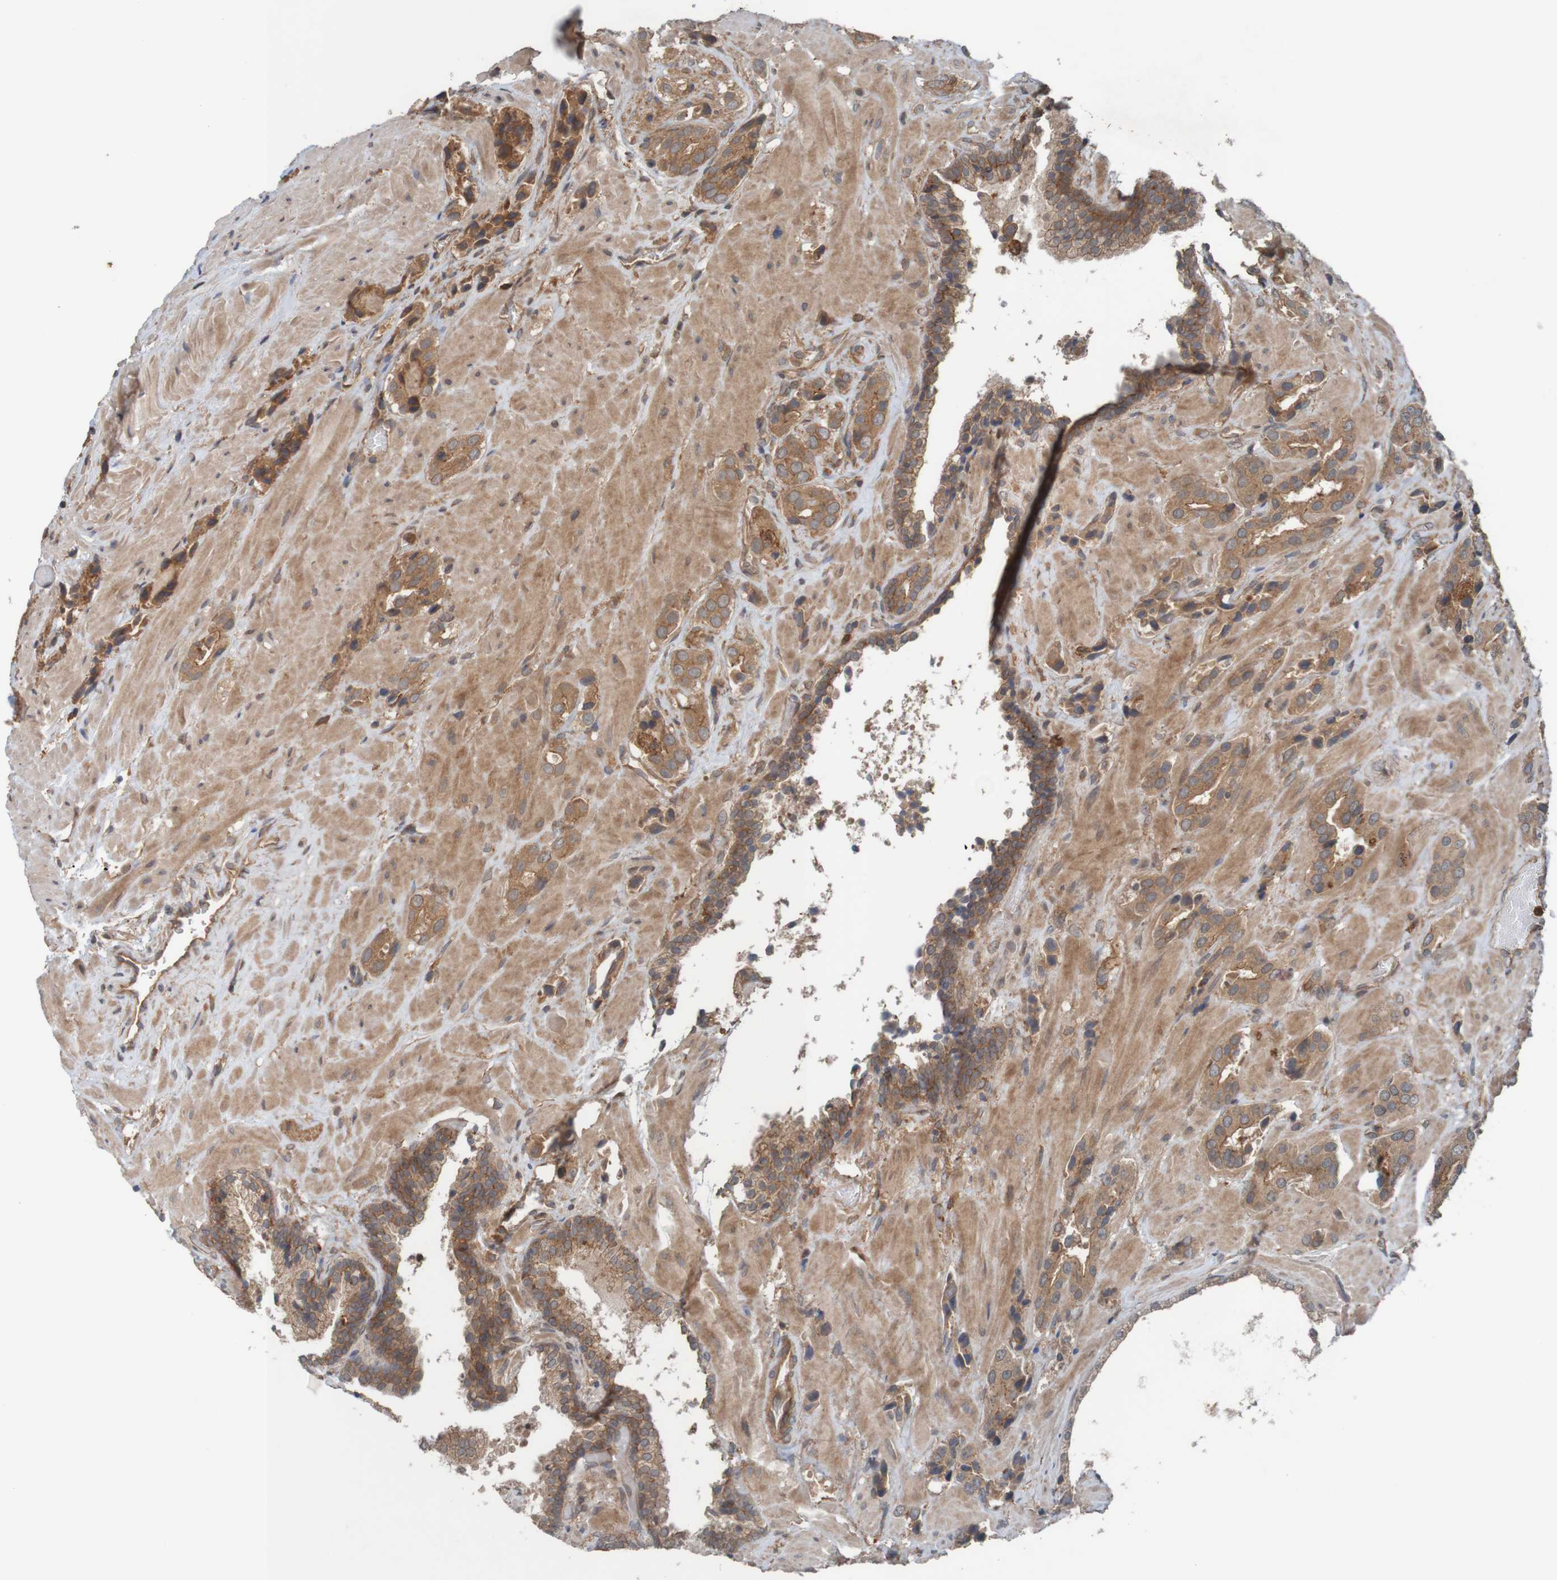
{"staining": {"intensity": "moderate", "quantity": ">75%", "location": "cytoplasmic/membranous"}, "tissue": "prostate cancer", "cell_type": "Tumor cells", "image_type": "cancer", "snomed": [{"axis": "morphology", "description": "Adenocarcinoma, High grade"}, {"axis": "topography", "description": "Prostate"}], "caption": "Moderate cytoplasmic/membranous protein staining is identified in about >75% of tumor cells in high-grade adenocarcinoma (prostate).", "gene": "ARHGEF11", "patient": {"sex": "male", "age": 64}}